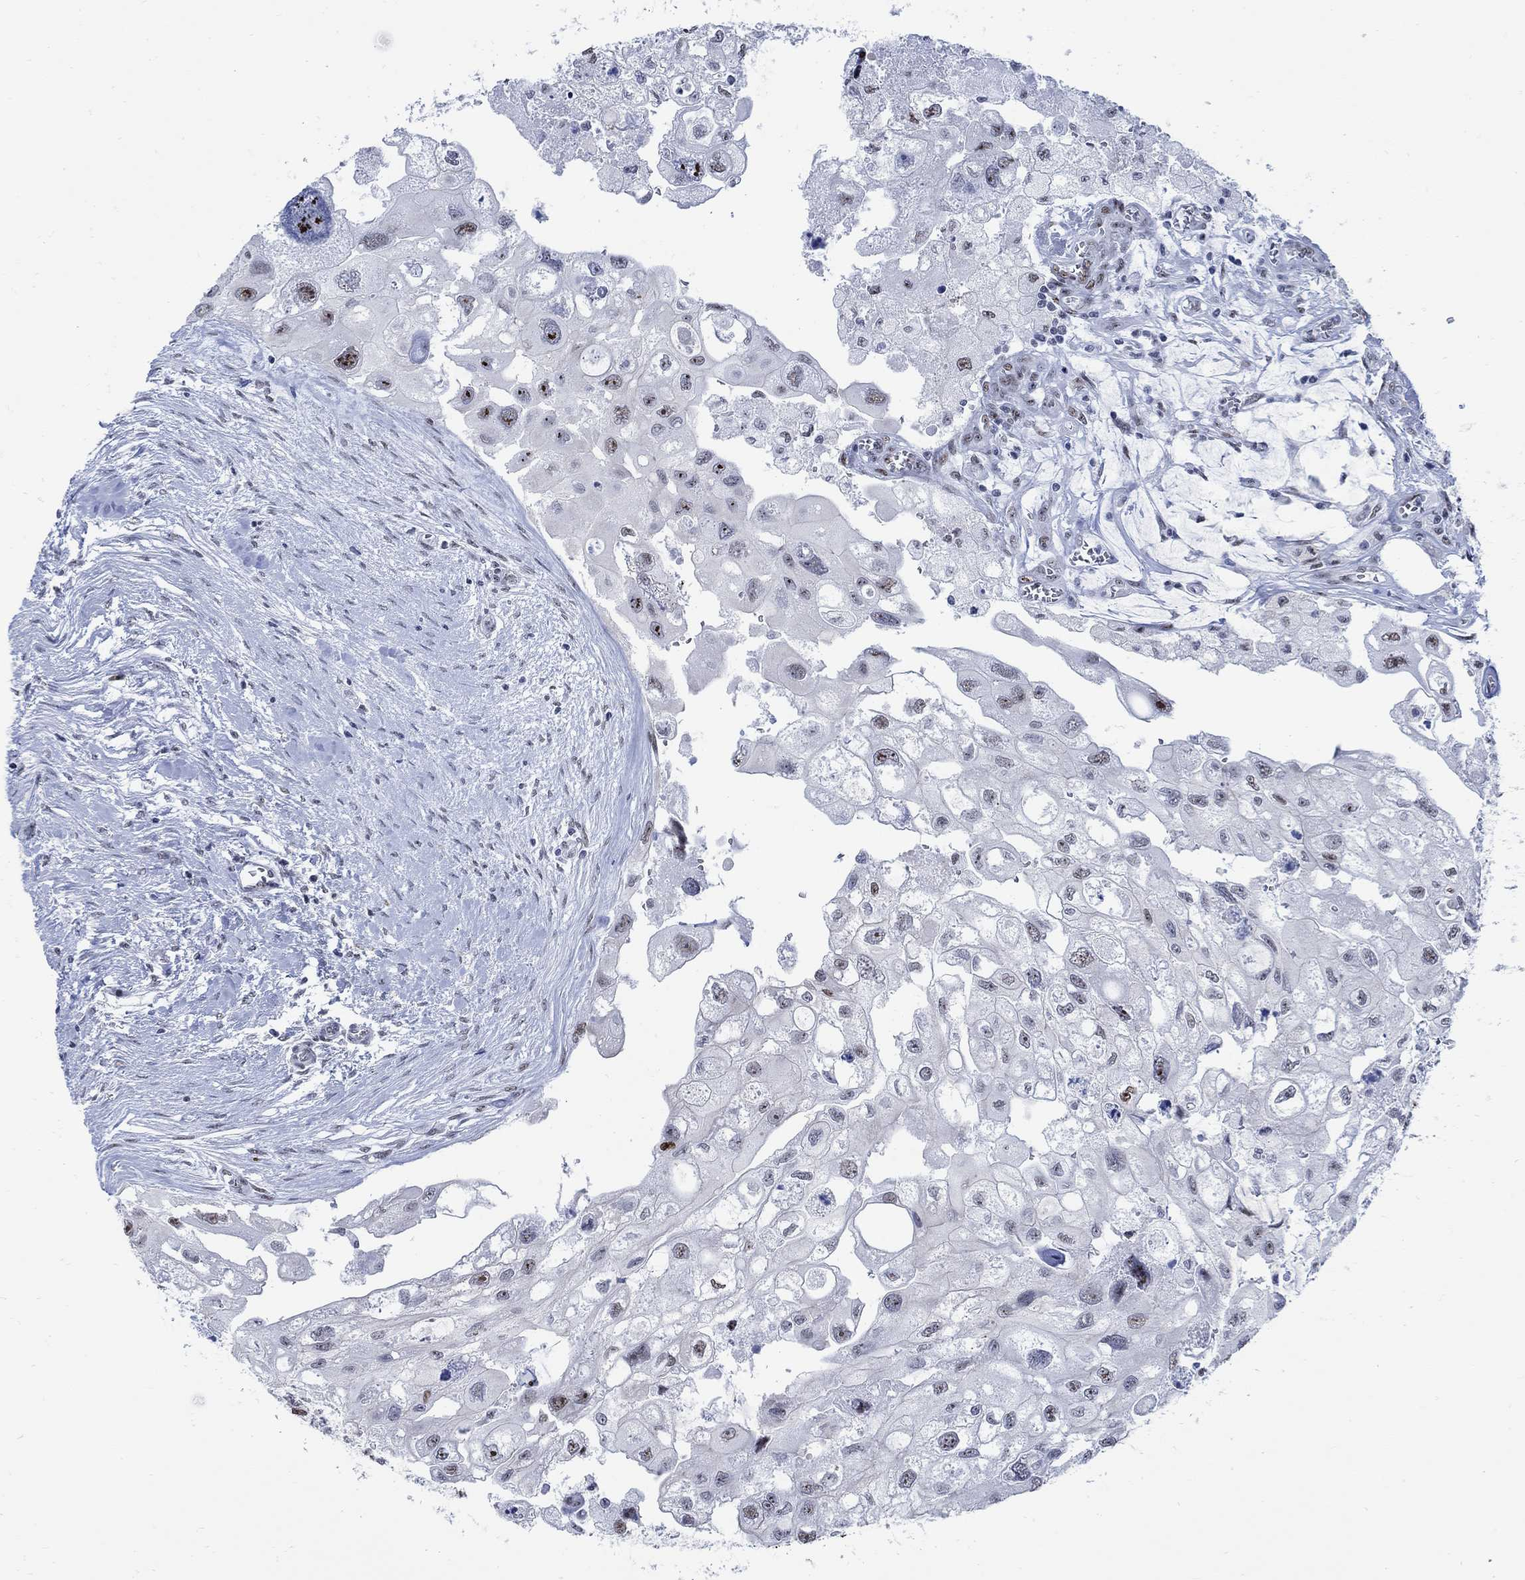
{"staining": {"intensity": "moderate", "quantity": "<25%", "location": "nuclear"}, "tissue": "urothelial cancer", "cell_type": "Tumor cells", "image_type": "cancer", "snomed": [{"axis": "morphology", "description": "Urothelial carcinoma, High grade"}, {"axis": "topography", "description": "Urinary bladder"}], "caption": "This is an image of IHC staining of urothelial cancer, which shows moderate positivity in the nuclear of tumor cells.", "gene": "DLK1", "patient": {"sex": "male", "age": 59}}